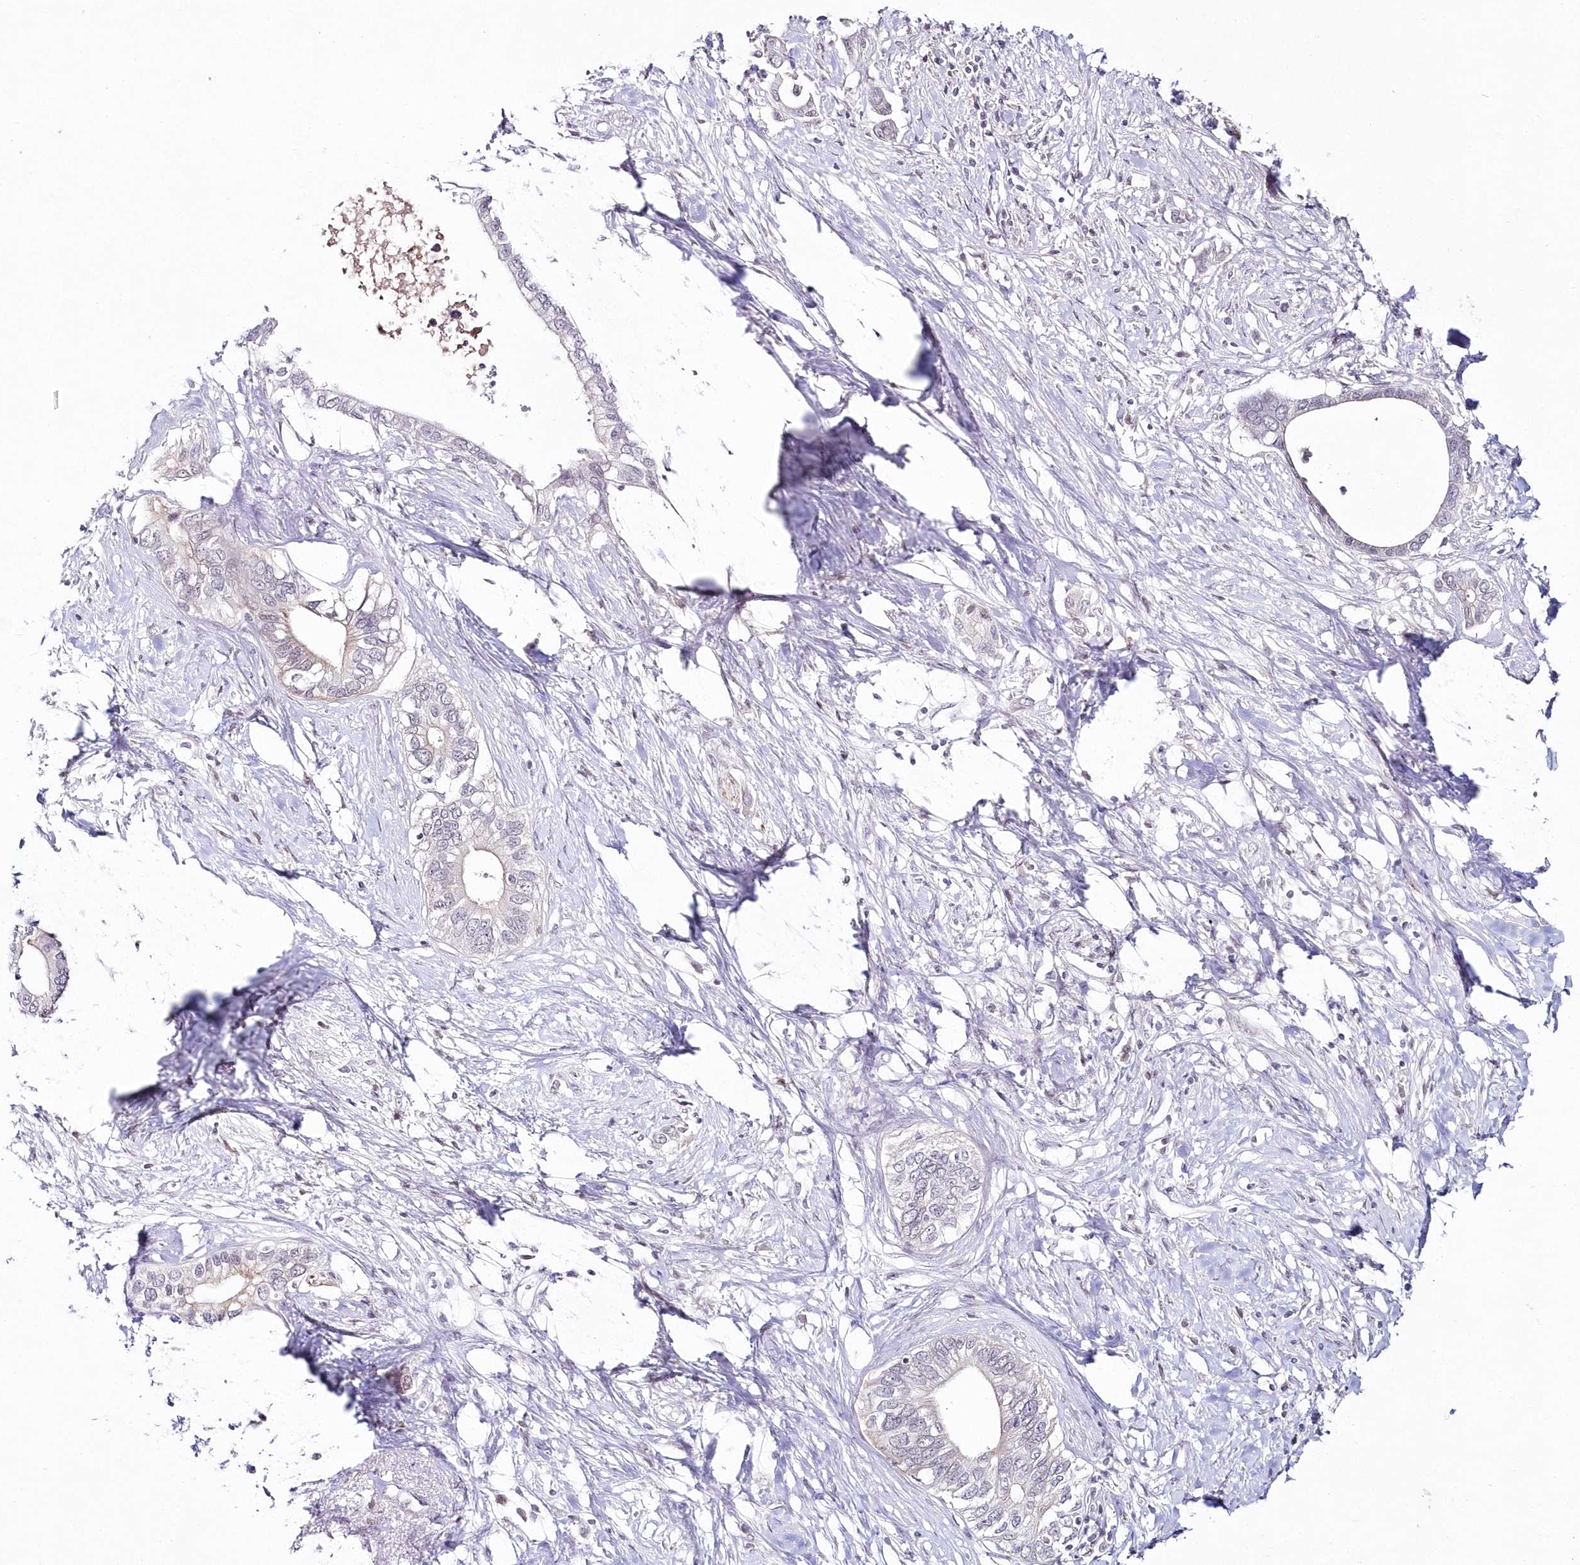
{"staining": {"intensity": "negative", "quantity": "none", "location": "none"}, "tissue": "pancreatic cancer", "cell_type": "Tumor cells", "image_type": "cancer", "snomed": [{"axis": "morphology", "description": "Normal tissue, NOS"}, {"axis": "morphology", "description": "Adenocarcinoma, NOS"}, {"axis": "topography", "description": "Pancreas"}, {"axis": "topography", "description": "Peripheral nerve tissue"}], "caption": "There is no significant staining in tumor cells of adenocarcinoma (pancreatic).", "gene": "HYCC2", "patient": {"sex": "male", "age": 59}}